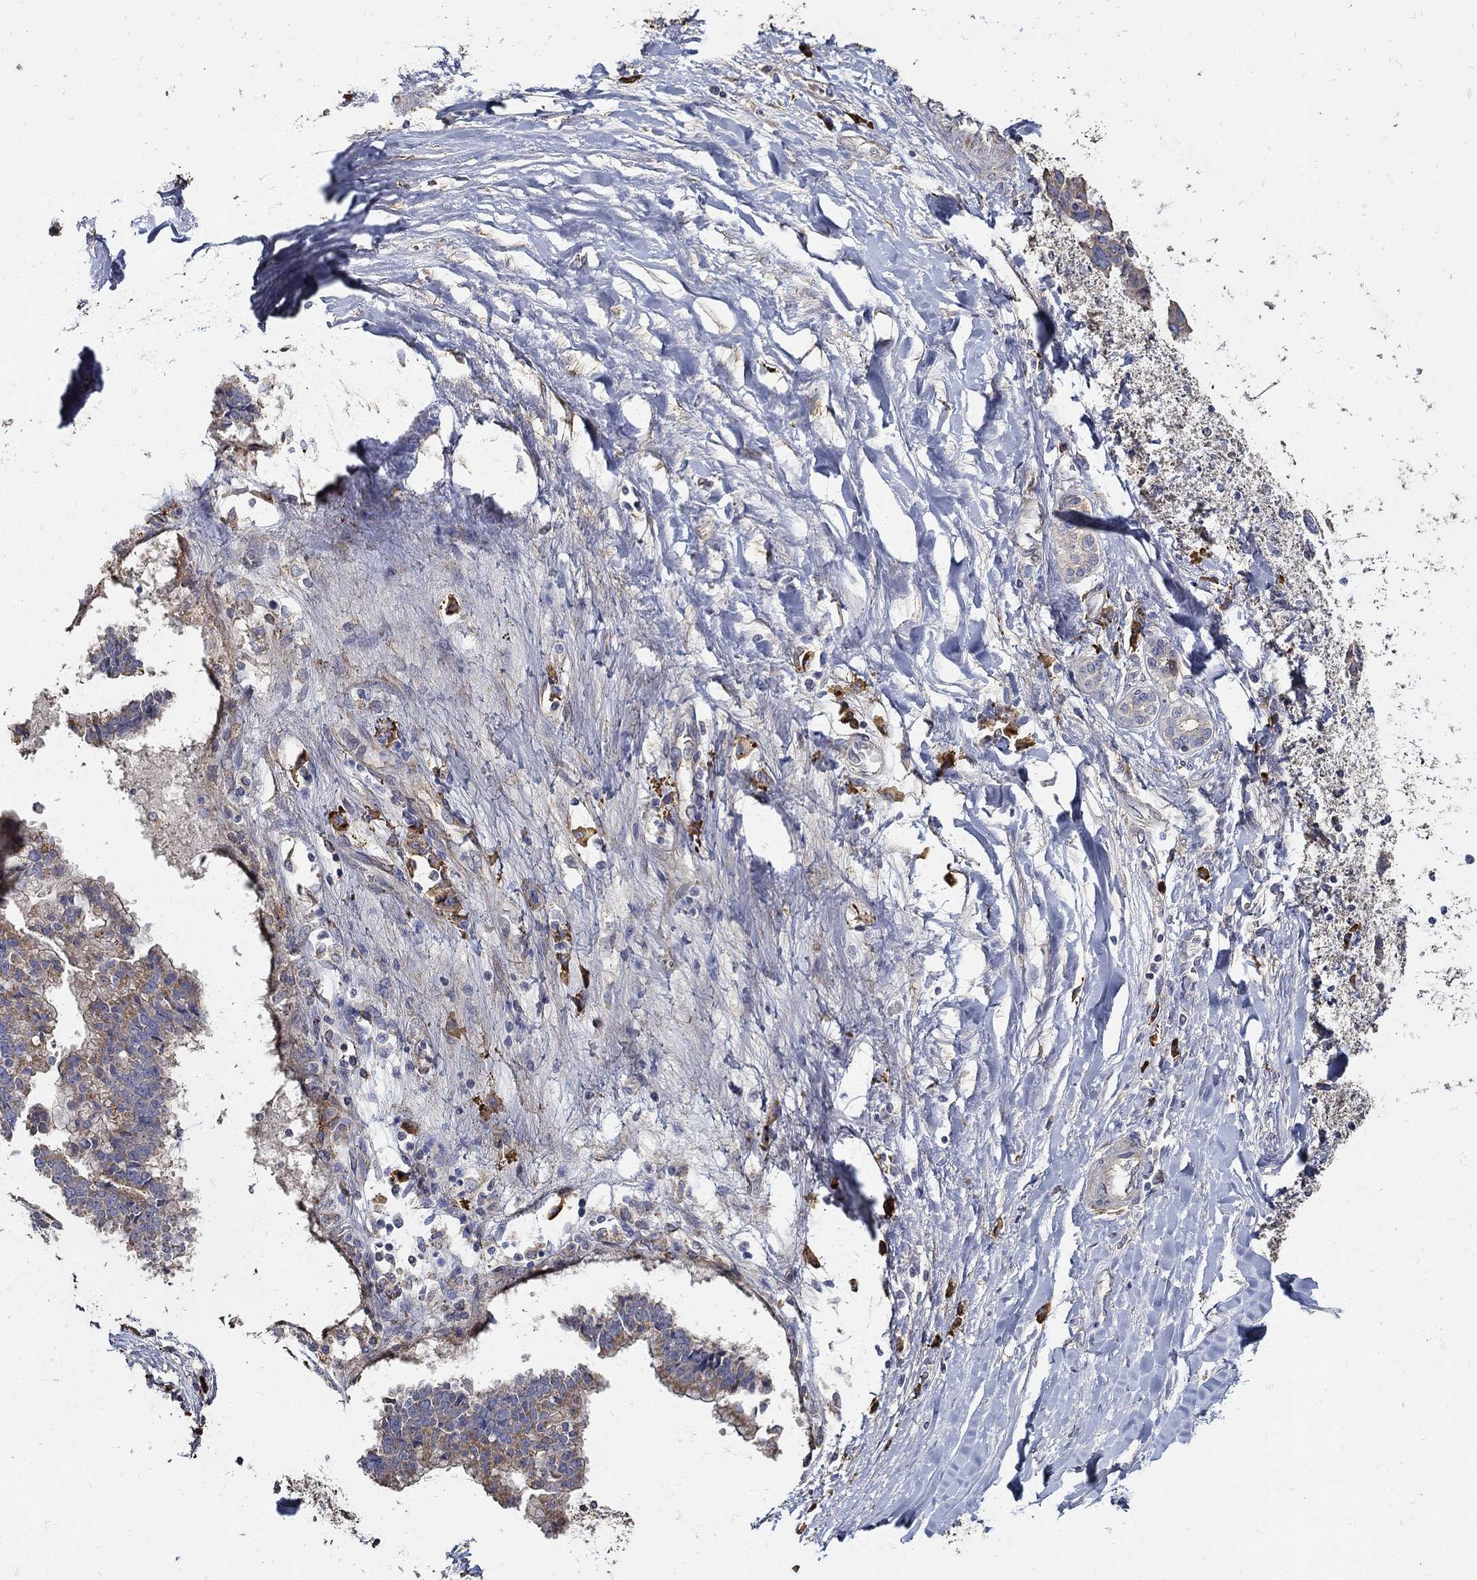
{"staining": {"intensity": "weak", "quantity": "<25%", "location": "cytoplasmic/membranous"}, "tissue": "liver cancer", "cell_type": "Tumor cells", "image_type": "cancer", "snomed": [{"axis": "morphology", "description": "Cholangiocarcinoma"}, {"axis": "topography", "description": "Liver"}], "caption": "IHC micrograph of neoplastic tissue: human cholangiocarcinoma (liver) stained with DAB exhibits no significant protein staining in tumor cells.", "gene": "EMILIN3", "patient": {"sex": "male", "age": 50}}